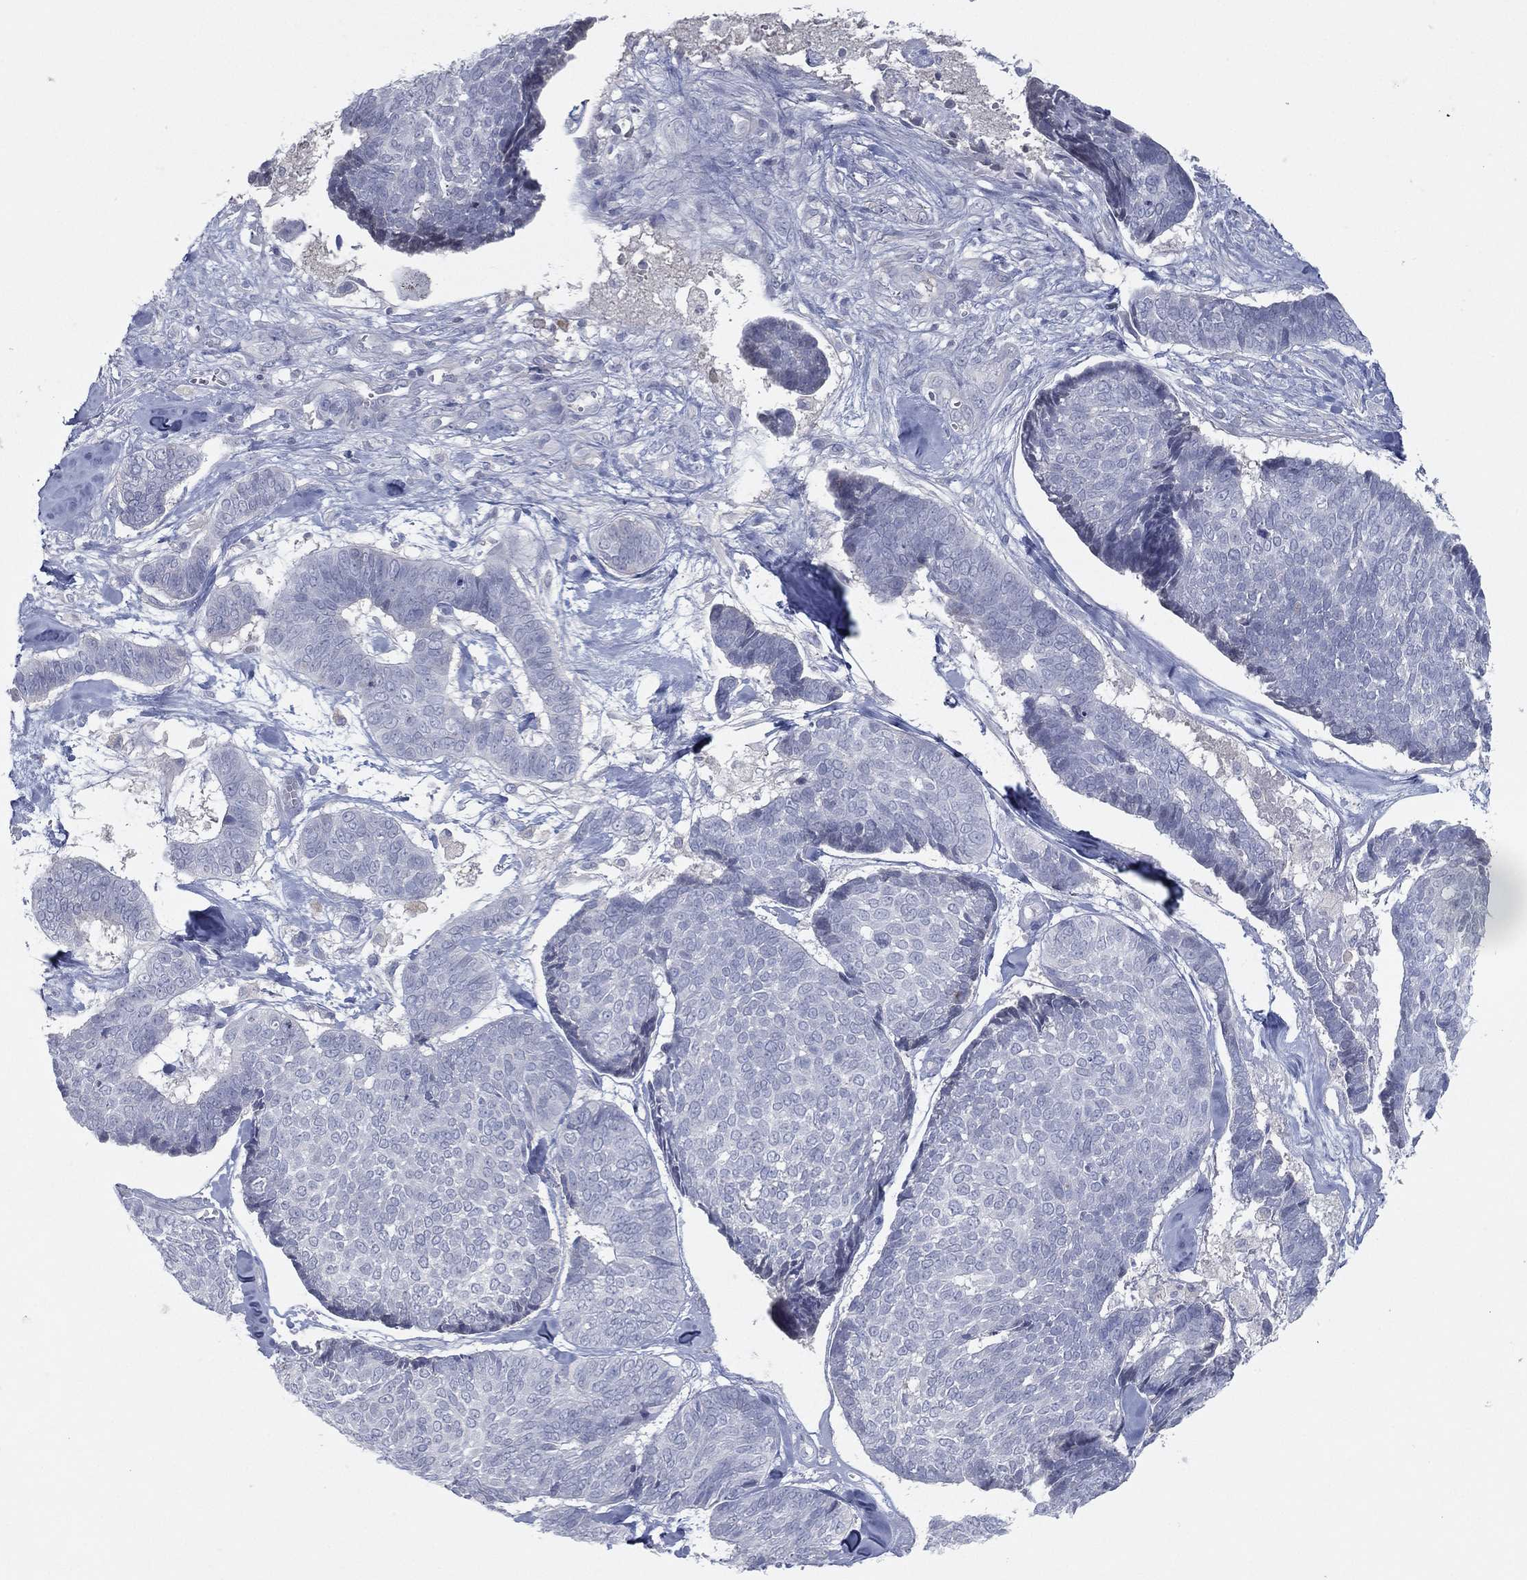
{"staining": {"intensity": "negative", "quantity": "none", "location": "none"}, "tissue": "skin cancer", "cell_type": "Tumor cells", "image_type": "cancer", "snomed": [{"axis": "morphology", "description": "Basal cell carcinoma"}, {"axis": "topography", "description": "Skin"}], "caption": "Immunohistochemical staining of human skin basal cell carcinoma exhibits no significant expression in tumor cells.", "gene": "CPT1B", "patient": {"sex": "male", "age": 86}}